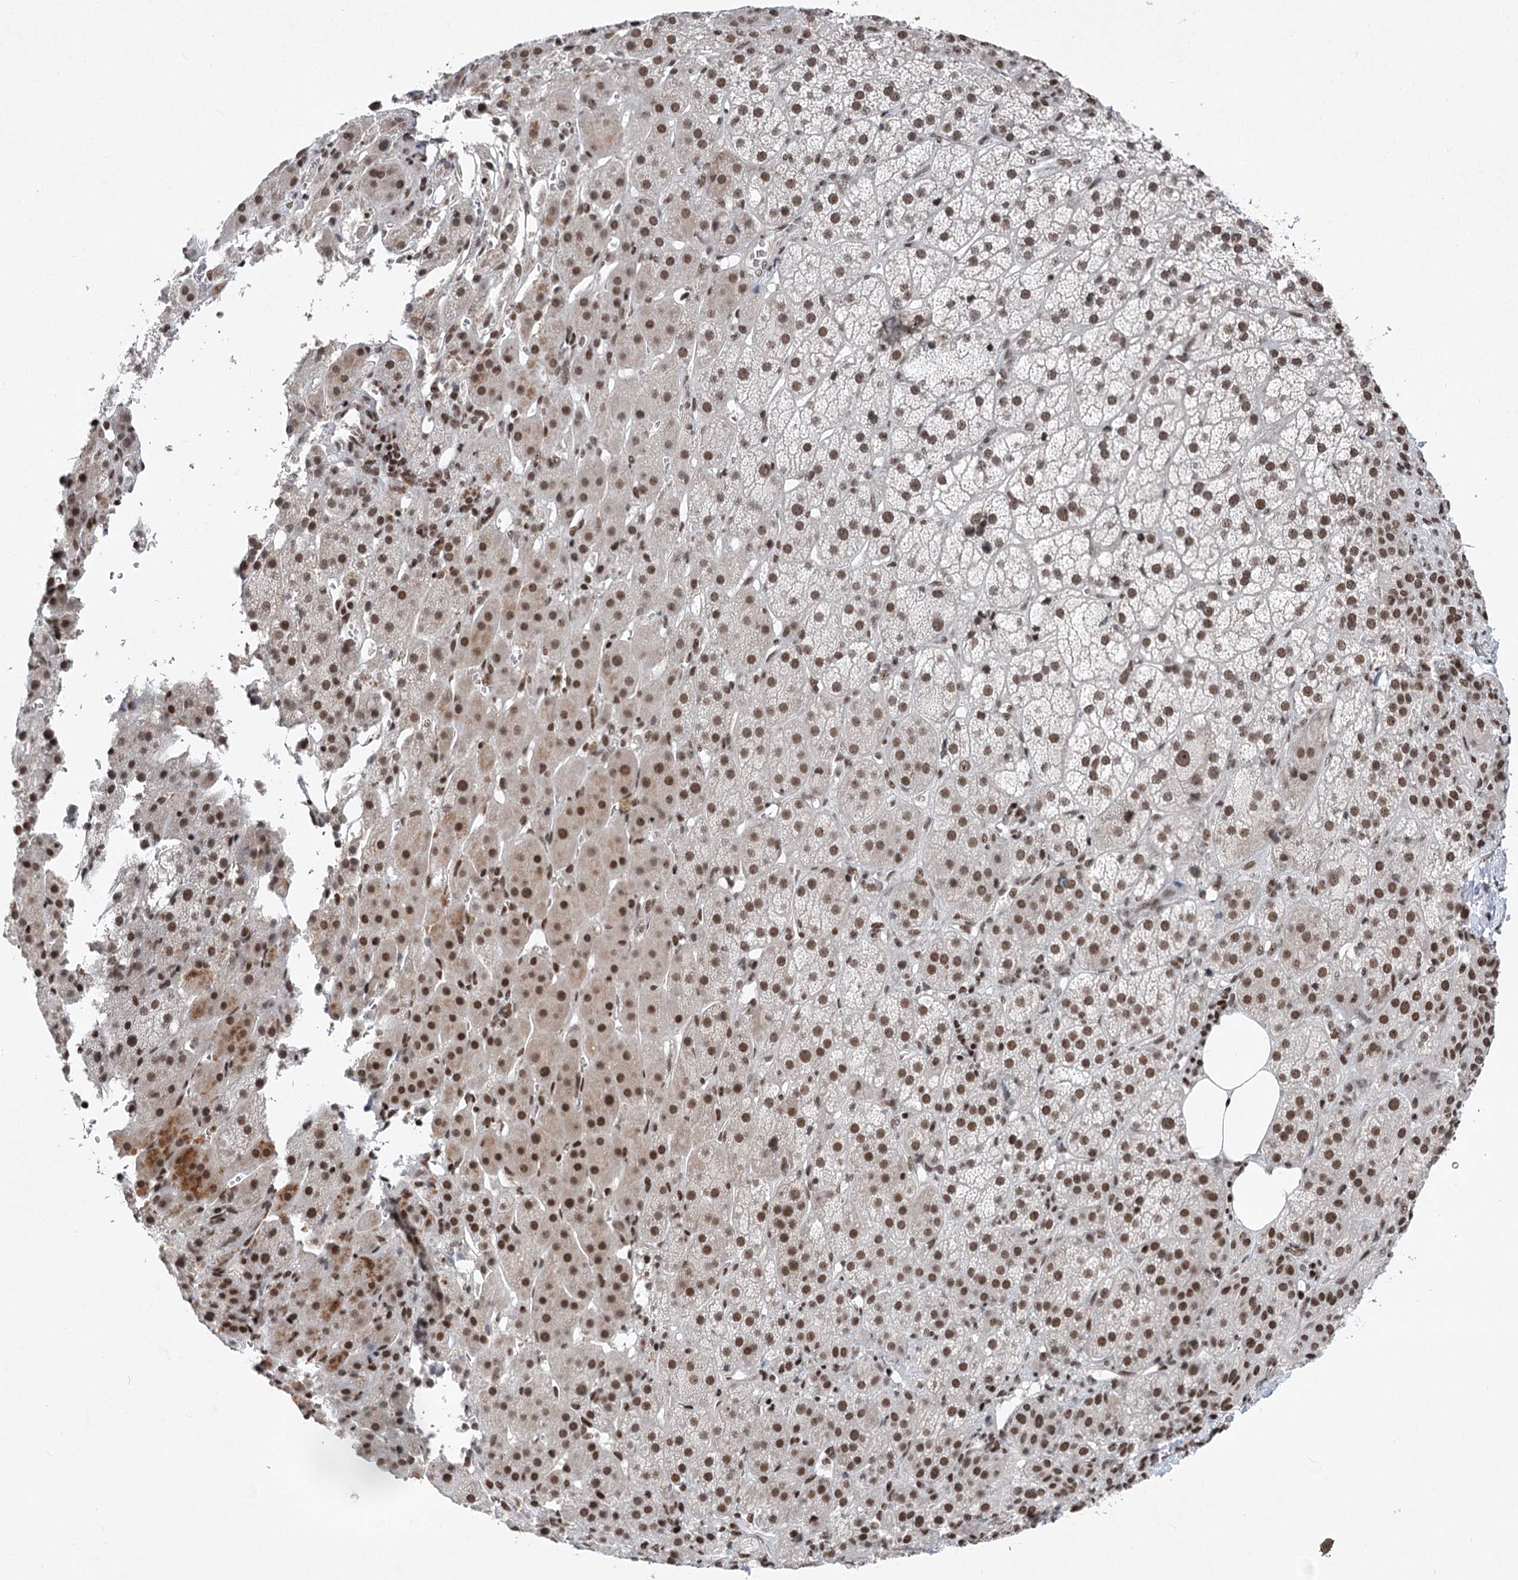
{"staining": {"intensity": "strong", "quantity": "25%-75%", "location": "nuclear"}, "tissue": "adrenal gland", "cell_type": "Glandular cells", "image_type": "normal", "snomed": [{"axis": "morphology", "description": "Normal tissue, NOS"}, {"axis": "topography", "description": "Adrenal gland"}], "caption": "Glandular cells exhibit strong nuclear staining in about 25%-75% of cells in benign adrenal gland.", "gene": "CGGBP1", "patient": {"sex": "female", "age": 57}}